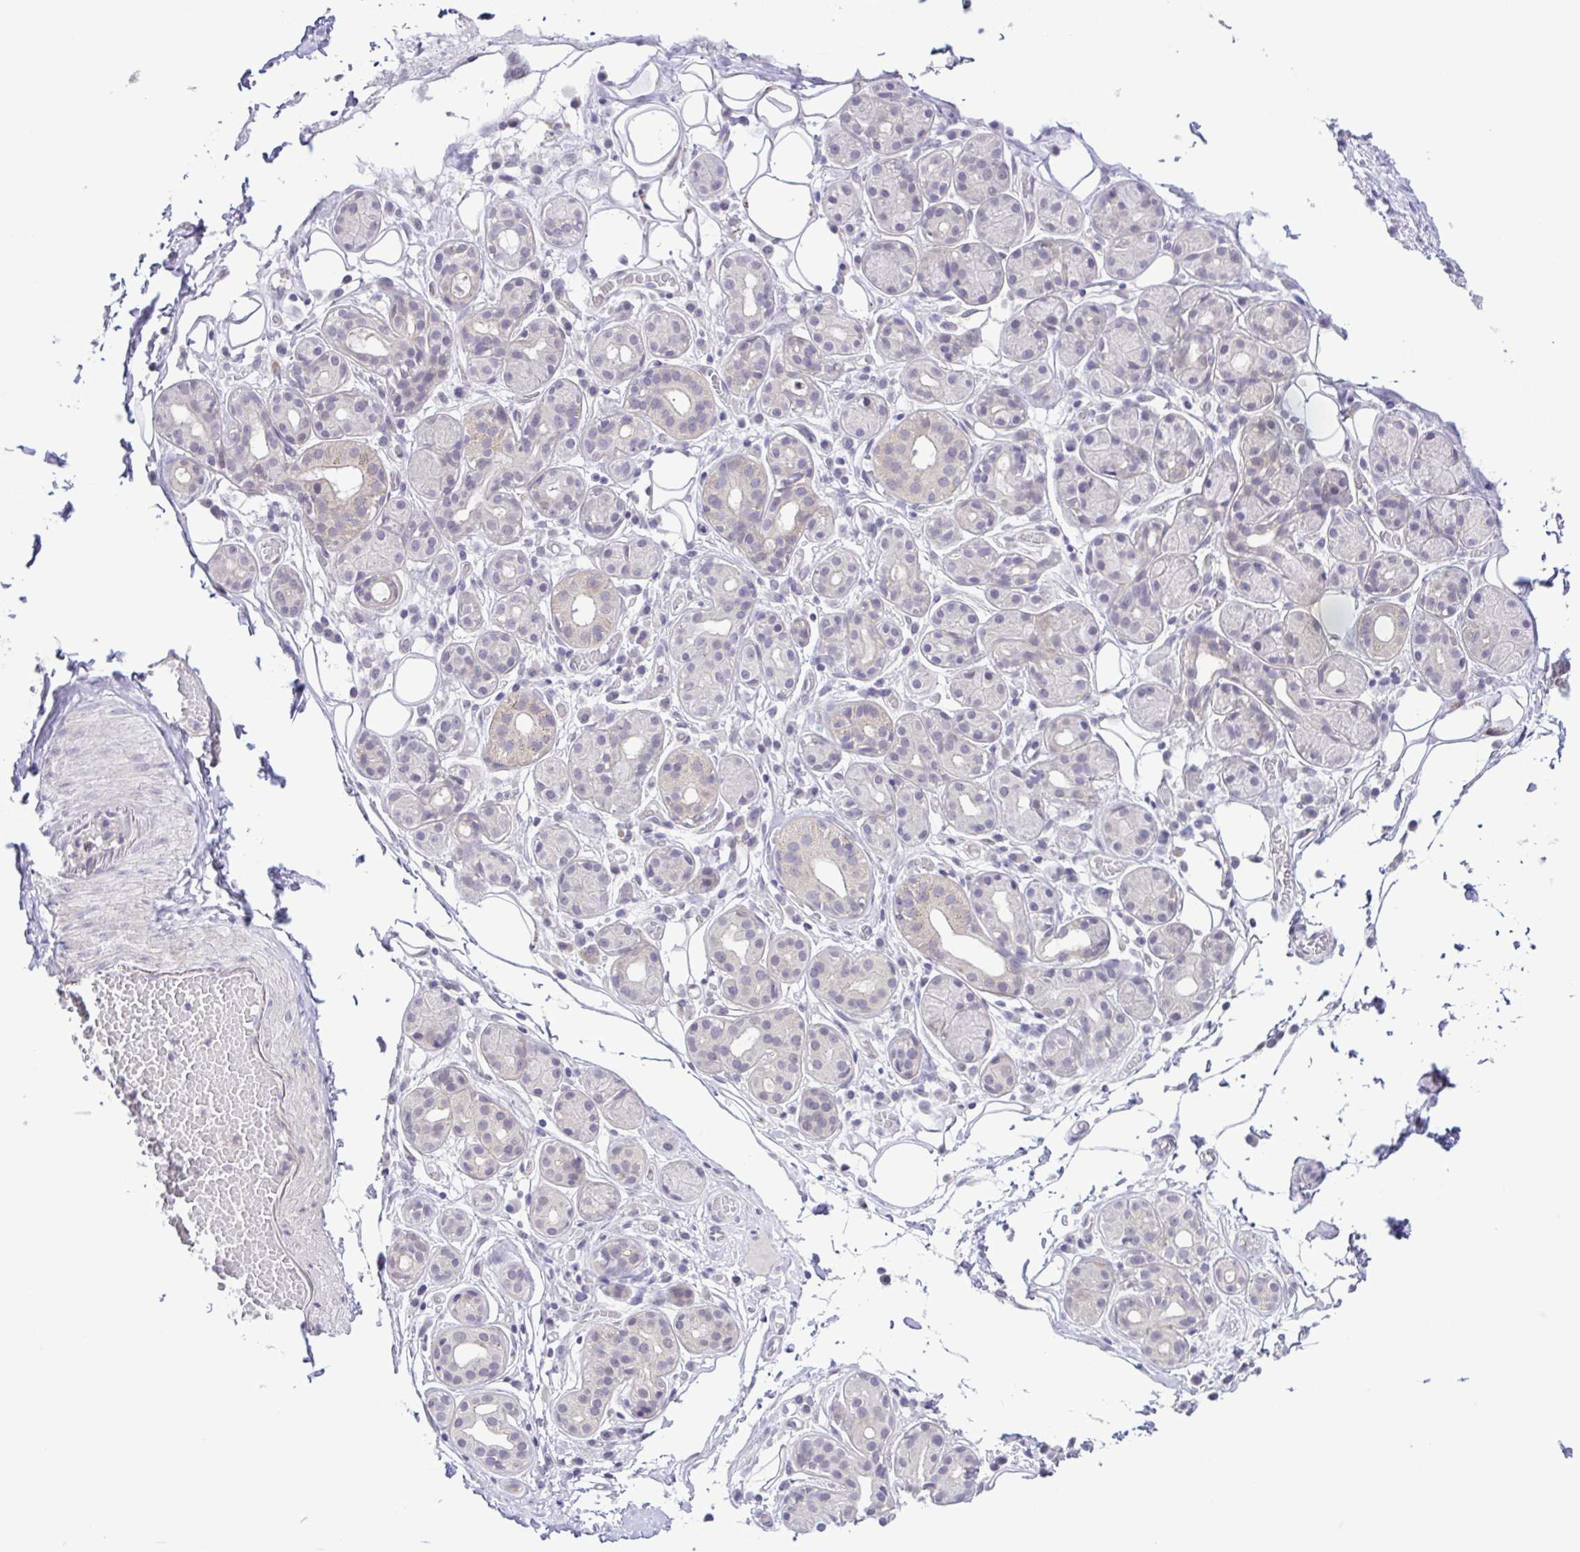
{"staining": {"intensity": "negative", "quantity": "none", "location": "none"}, "tissue": "salivary gland", "cell_type": "Glandular cells", "image_type": "normal", "snomed": [{"axis": "morphology", "description": "Normal tissue, NOS"}, {"axis": "topography", "description": "Salivary gland"}, {"axis": "topography", "description": "Peripheral nerve tissue"}], "caption": "High power microscopy image of an immunohistochemistry (IHC) histopathology image of unremarkable salivary gland, revealing no significant positivity in glandular cells.", "gene": "IL1RN", "patient": {"sex": "male", "age": 71}}